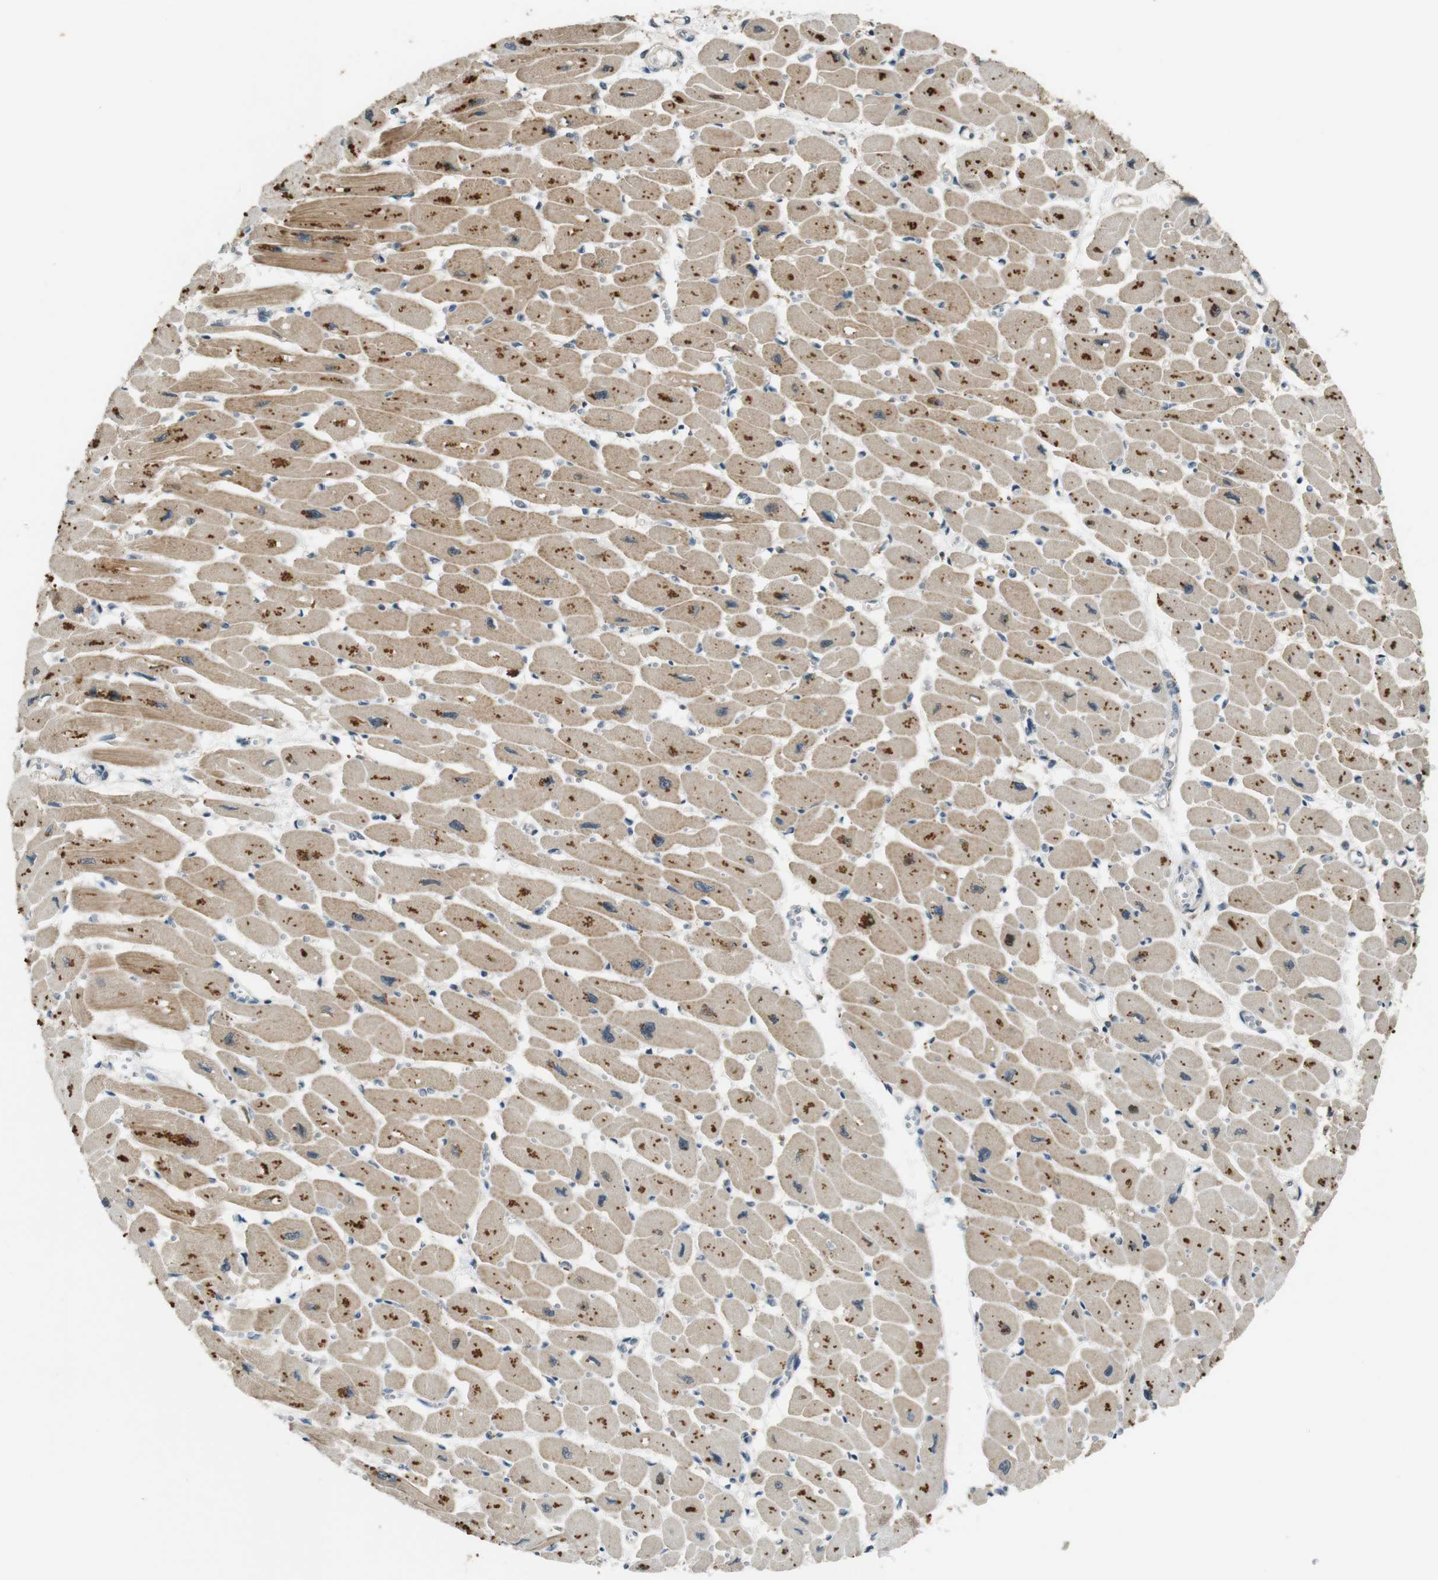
{"staining": {"intensity": "weak", "quantity": ">75%", "location": "cytoplasmic/membranous"}, "tissue": "heart muscle", "cell_type": "Cardiomyocytes", "image_type": "normal", "snomed": [{"axis": "morphology", "description": "Normal tissue, NOS"}, {"axis": "topography", "description": "Heart"}], "caption": "Immunohistochemical staining of benign heart muscle demonstrates weak cytoplasmic/membranous protein positivity in about >75% of cardiomyocytes. Nuclei are stained in blue.", "gene": "MAGI2", "patient": {"sex": "female", "age": 54}}